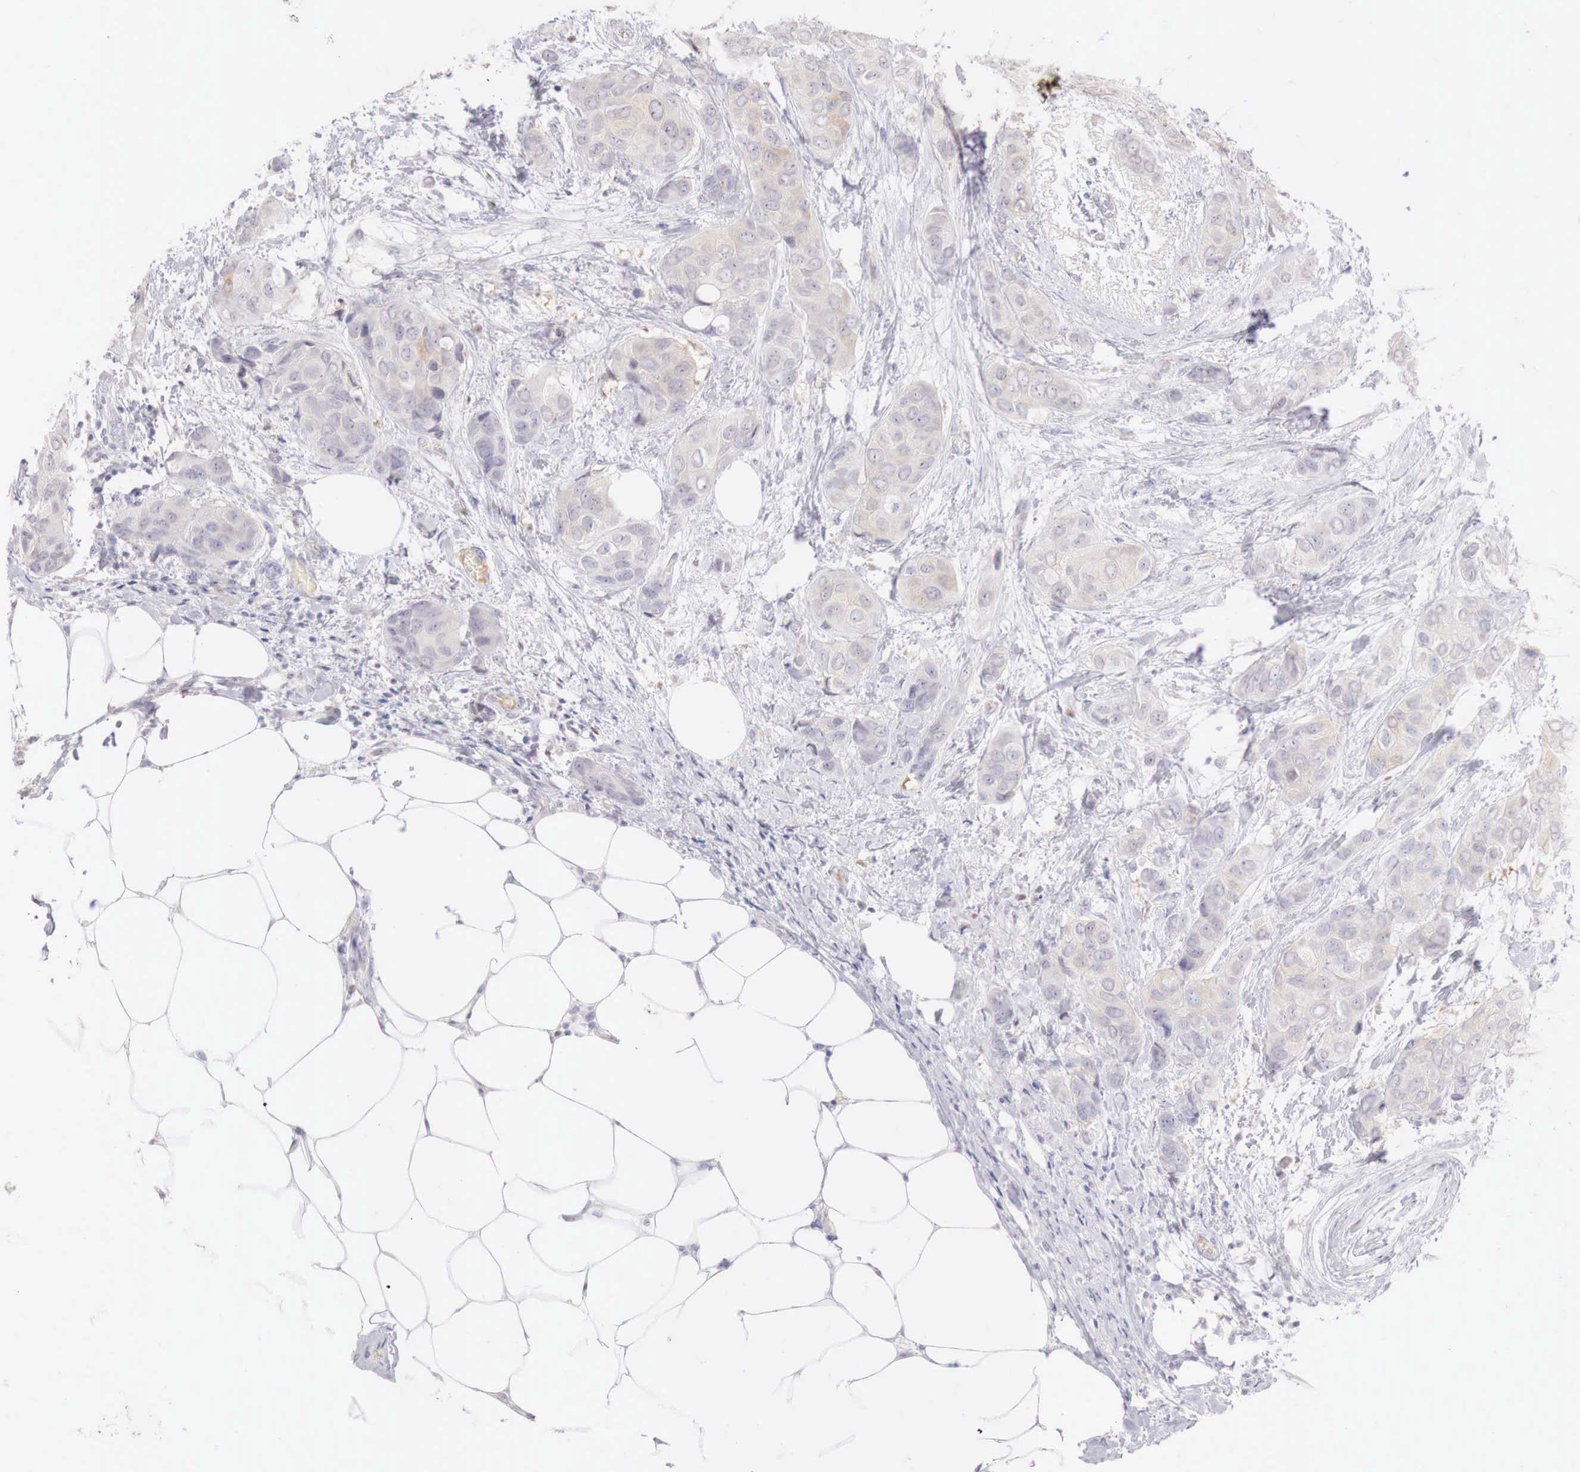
{"staining": {"intensity": "weak", "quantity": "25%-75%", "location": "cytoplasmic/membranous"}, "tissue": "breast cancer", "cell_type": "Tumor cells", "image_type": "cancer", "snomed": [{"axis": "morphology", "description": "Duct carcinoma"}, {"axis": "topography", "description": "Breast"}], "caption": "DAB immunohistochemical staining of invasive ductal carcinoma (breast) reveals weak cytoplasmic/membranous protein expression in about 25%-75% of tumor cells.", "gene": "GATA1", "patient": {"sex": "female", "age": 68}}